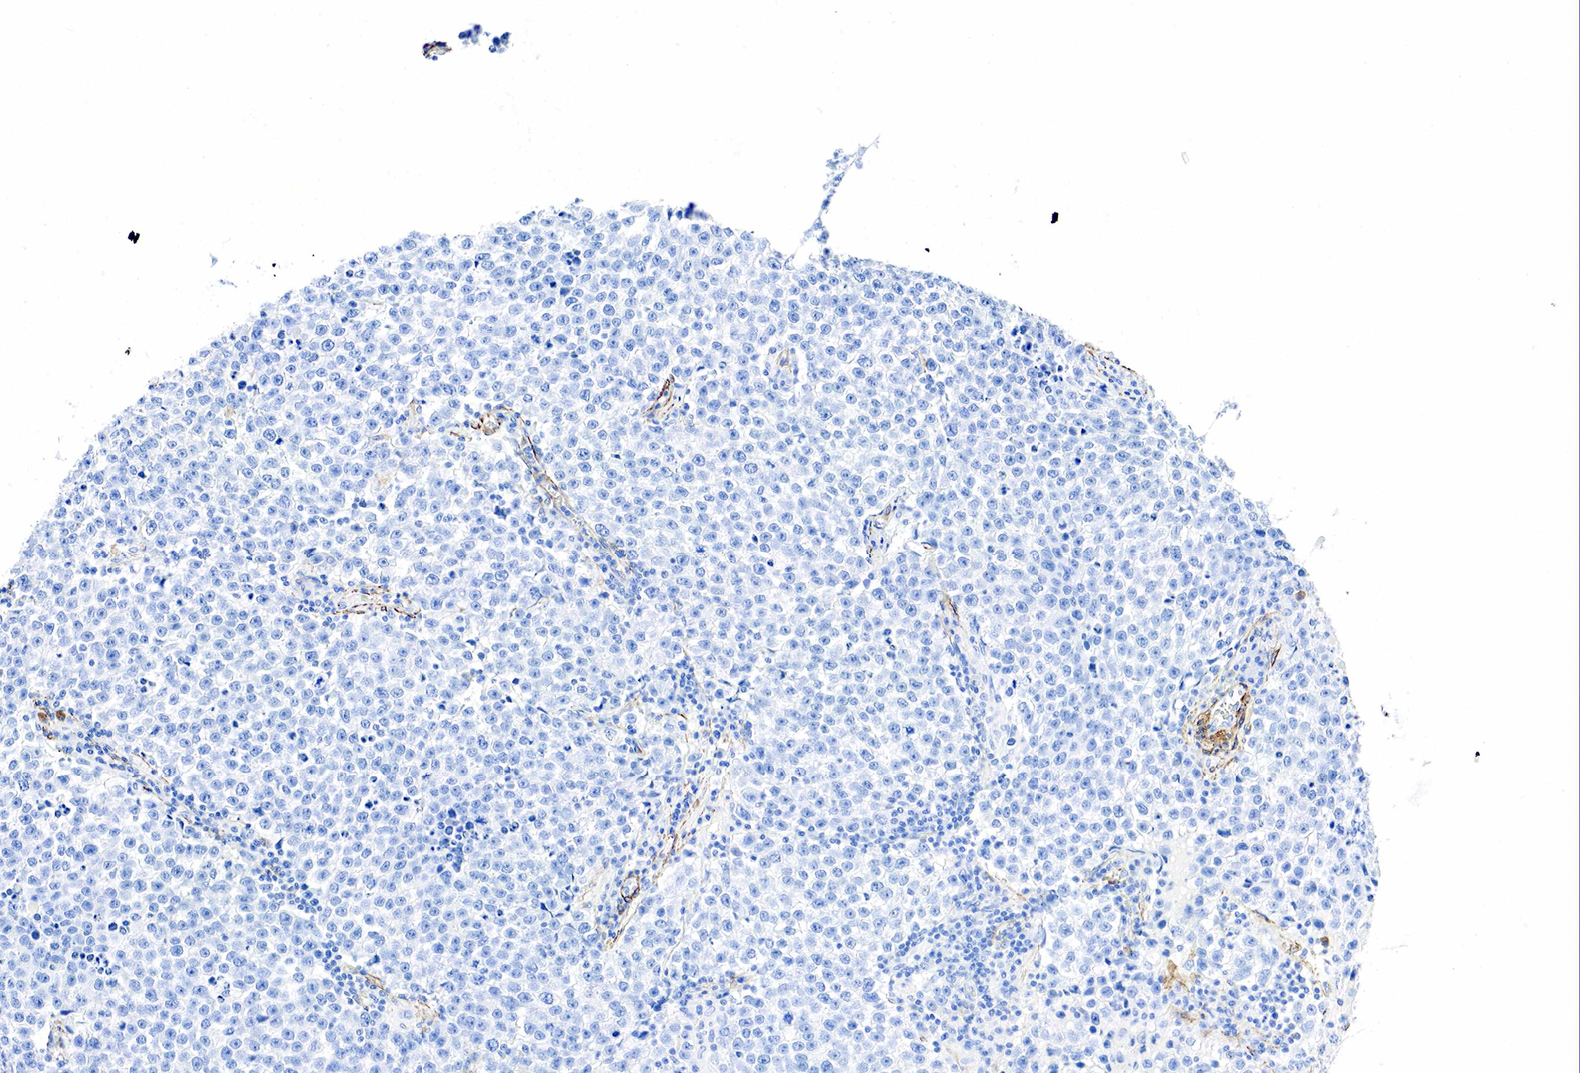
{"staining": {"intensity": "negative", "quantity": "none", "location": "none"}, "tissue": "testis cancer", "cell_type": "Tumor cells", "image_type": "cancer", "snomed": [{"axis": "morphology", "description": "Seminoma, NOS"}, {"axis": "topography", "description": "Testis"}], "caption": "Tumor cells show no significant protein staining in testis cancer. The staining is performed using DAB brown chromogen with nuclei counter-stained in using hematoxylin.", "gene": "ACTA1", "patient": {"sex": "male", "age": 36}}